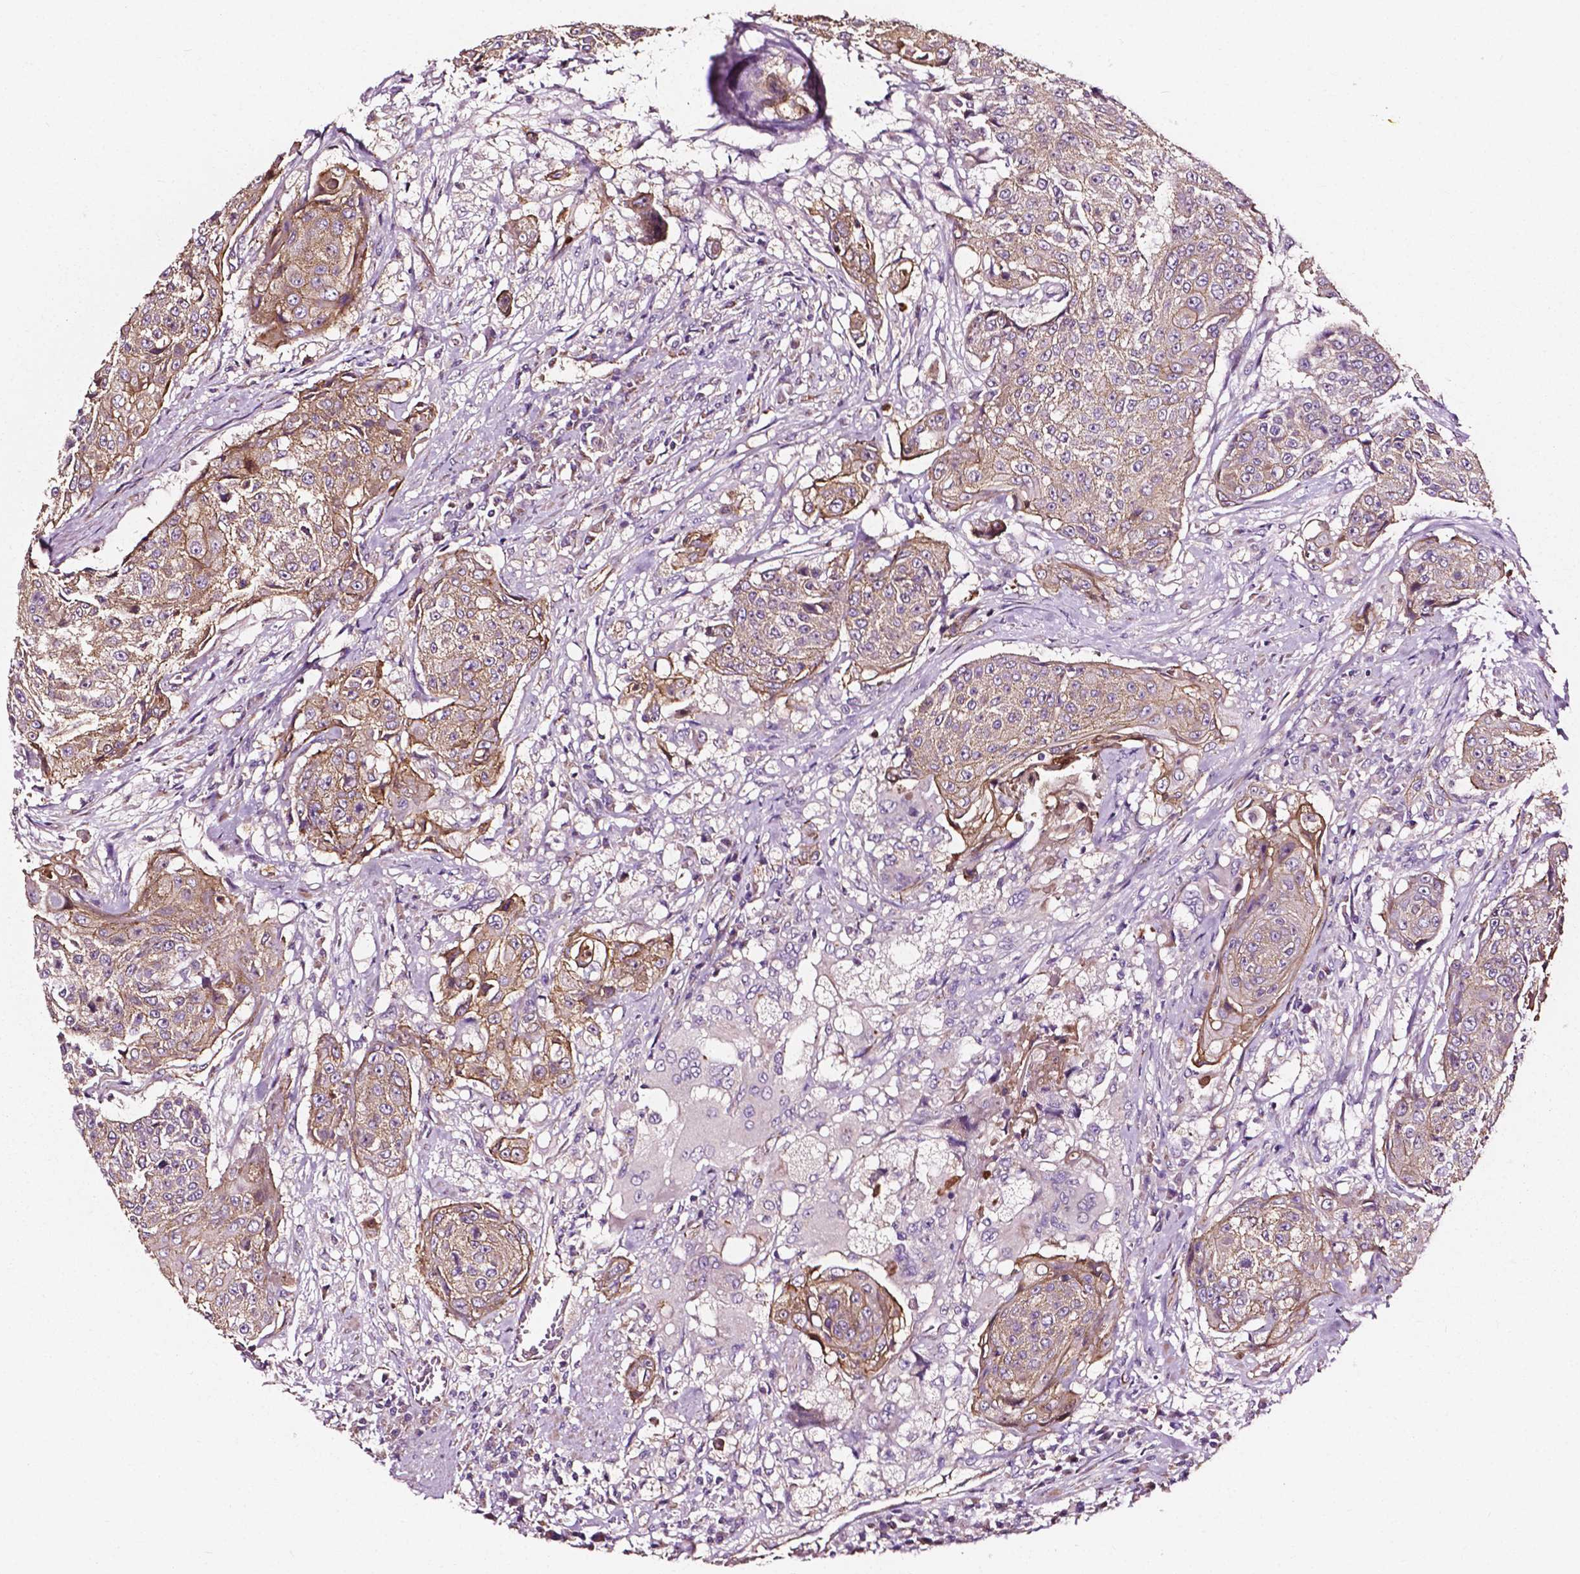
{"staining": {"intensity": "weak", "quantity": ">75%", "location": "cytoplasmic/membranous"}, "tissue": "urothelial cancer", "cell_type": "Tumor cells", "image_type": "cancer", "snomed": [{"axis": "morphology", "description": "Urothelial carcinoma, High grade"}, {"axis": "topography", "description": "Urinary bladder"}], "caption": "Immunohistochemical staining of urothelial cancer exhibits weak cytoplasmic/membranous protein expression in about >75% of tumor cells.", "gene": "ATG16L1", "patient": {"sex": "female", "age": 63}}